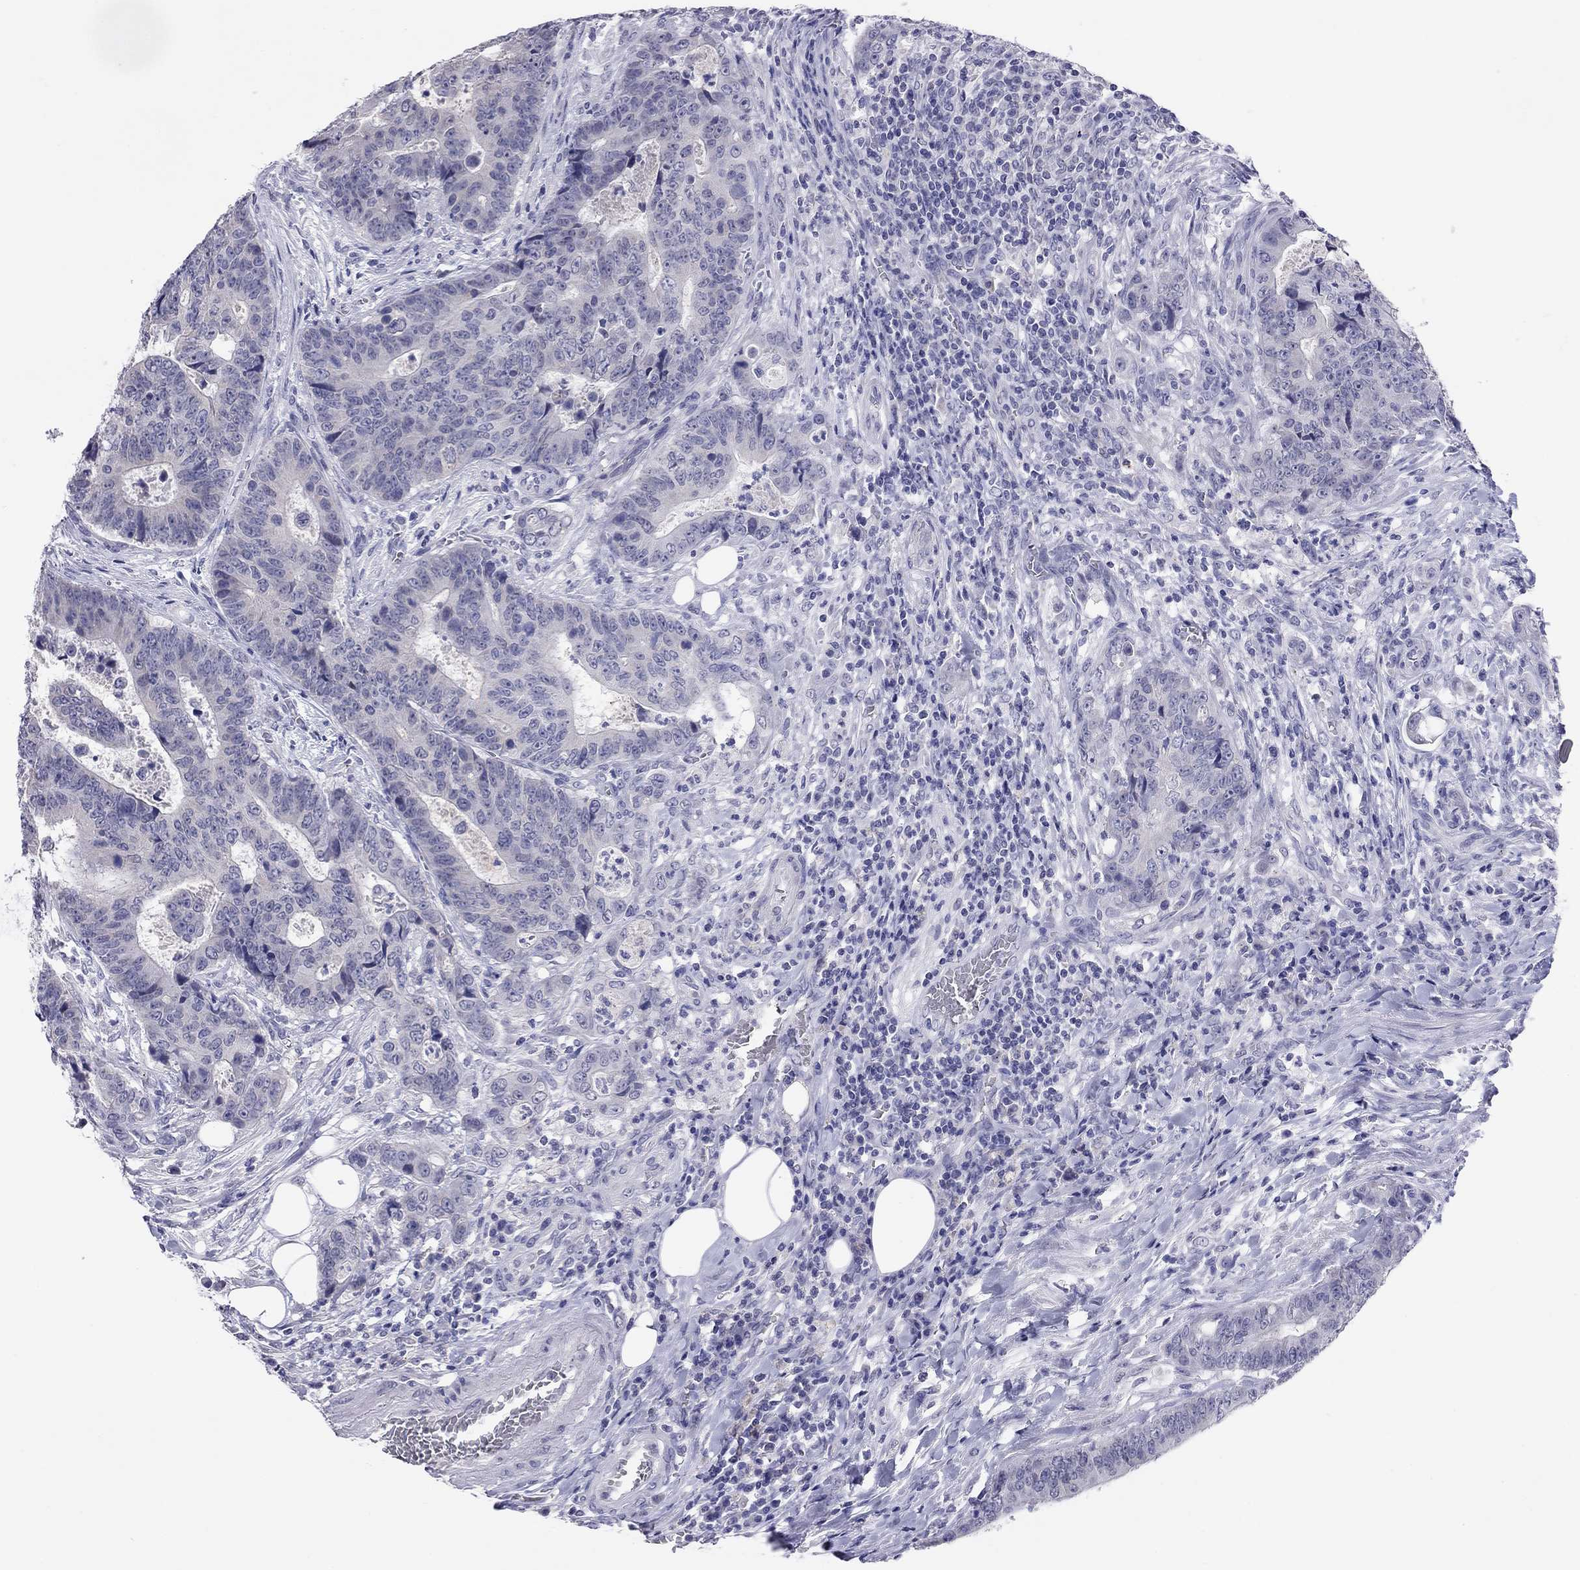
{"staining": {"intensity": "negative", "quantity": "none", "location": "none"}, "tissue": "colorectal cancer", "cell_type": "Tumor cells", "image_type": "cancer", "snomed": [{"axis": "morphology", "description": "Adenocarcinoma, NOS"}, {"axis": "topography", "description": "Colon"}], "caption": "Immunohistochemistry image of neoplastic tissue: colorectal cancer (adenocarcinoma) stained with DAB exhibits no significant protein positivity in tumor cells.", "gene": "ARMC12", "patient": {"sex": "female", "age": 48}}